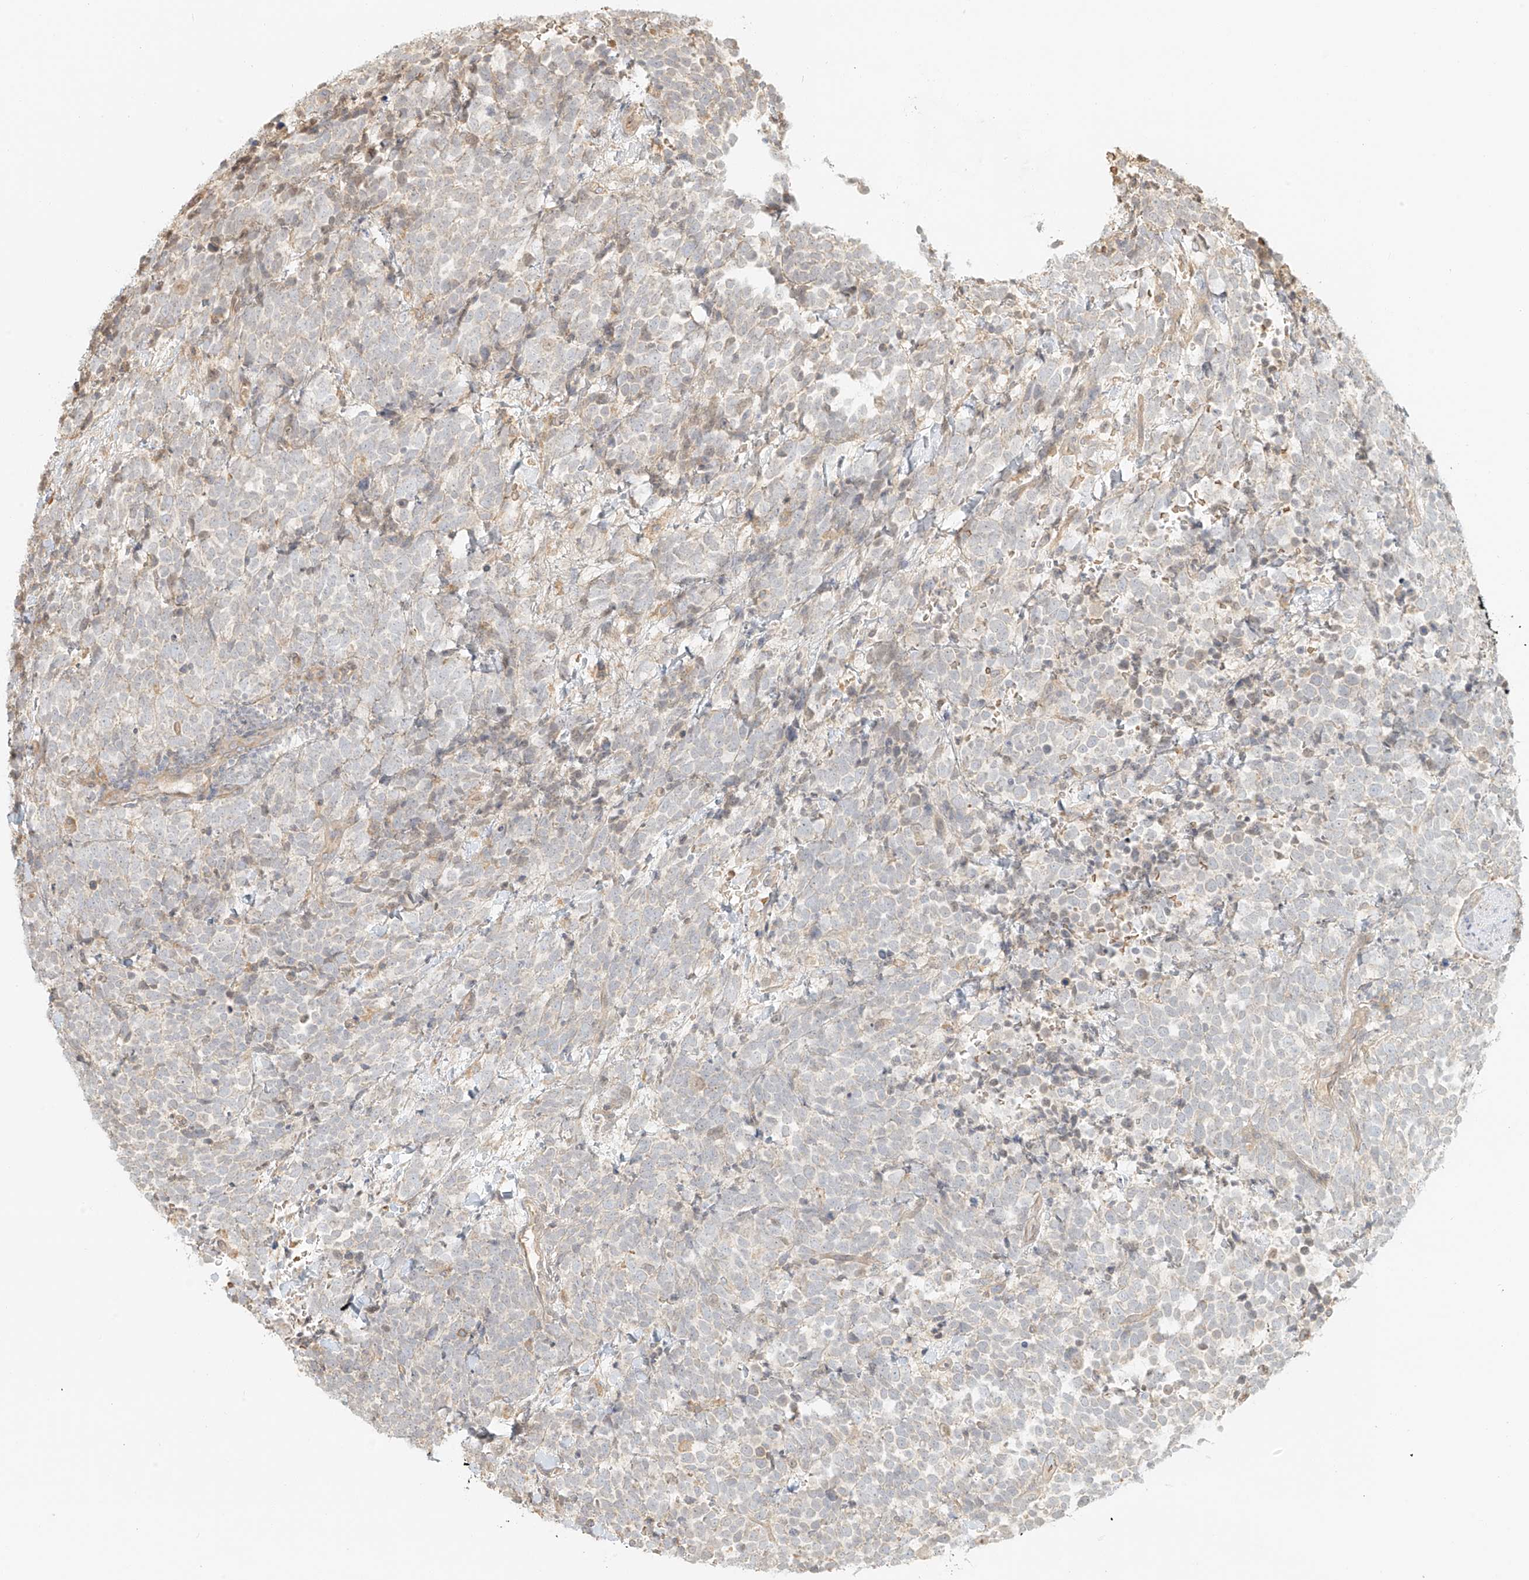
{"staining": {"intensity": "negative", "quantity": "none", "location": "none"}, "tissue": "urothelial cancer", "cell_type": "Tumor cells", "image_type": "cancer", "snomed": [{"axis": "morphology", "description": "Urothelial carcinoma, High grade"}, {"axis": "topography", "description": "Urinary bladder"}], "caption": "Immunohistochemistry (IHC) image of urothelial cancer stained for a protein (brown), which displays no positivity in tumor cells. (Brightfield microscopy of DAB (3,3'-diaminobenzidine) immunohistochemistry (IHC) at high magnification).", "gene": "UPK1B", "patient": {"sex": "female", "age": 82}}